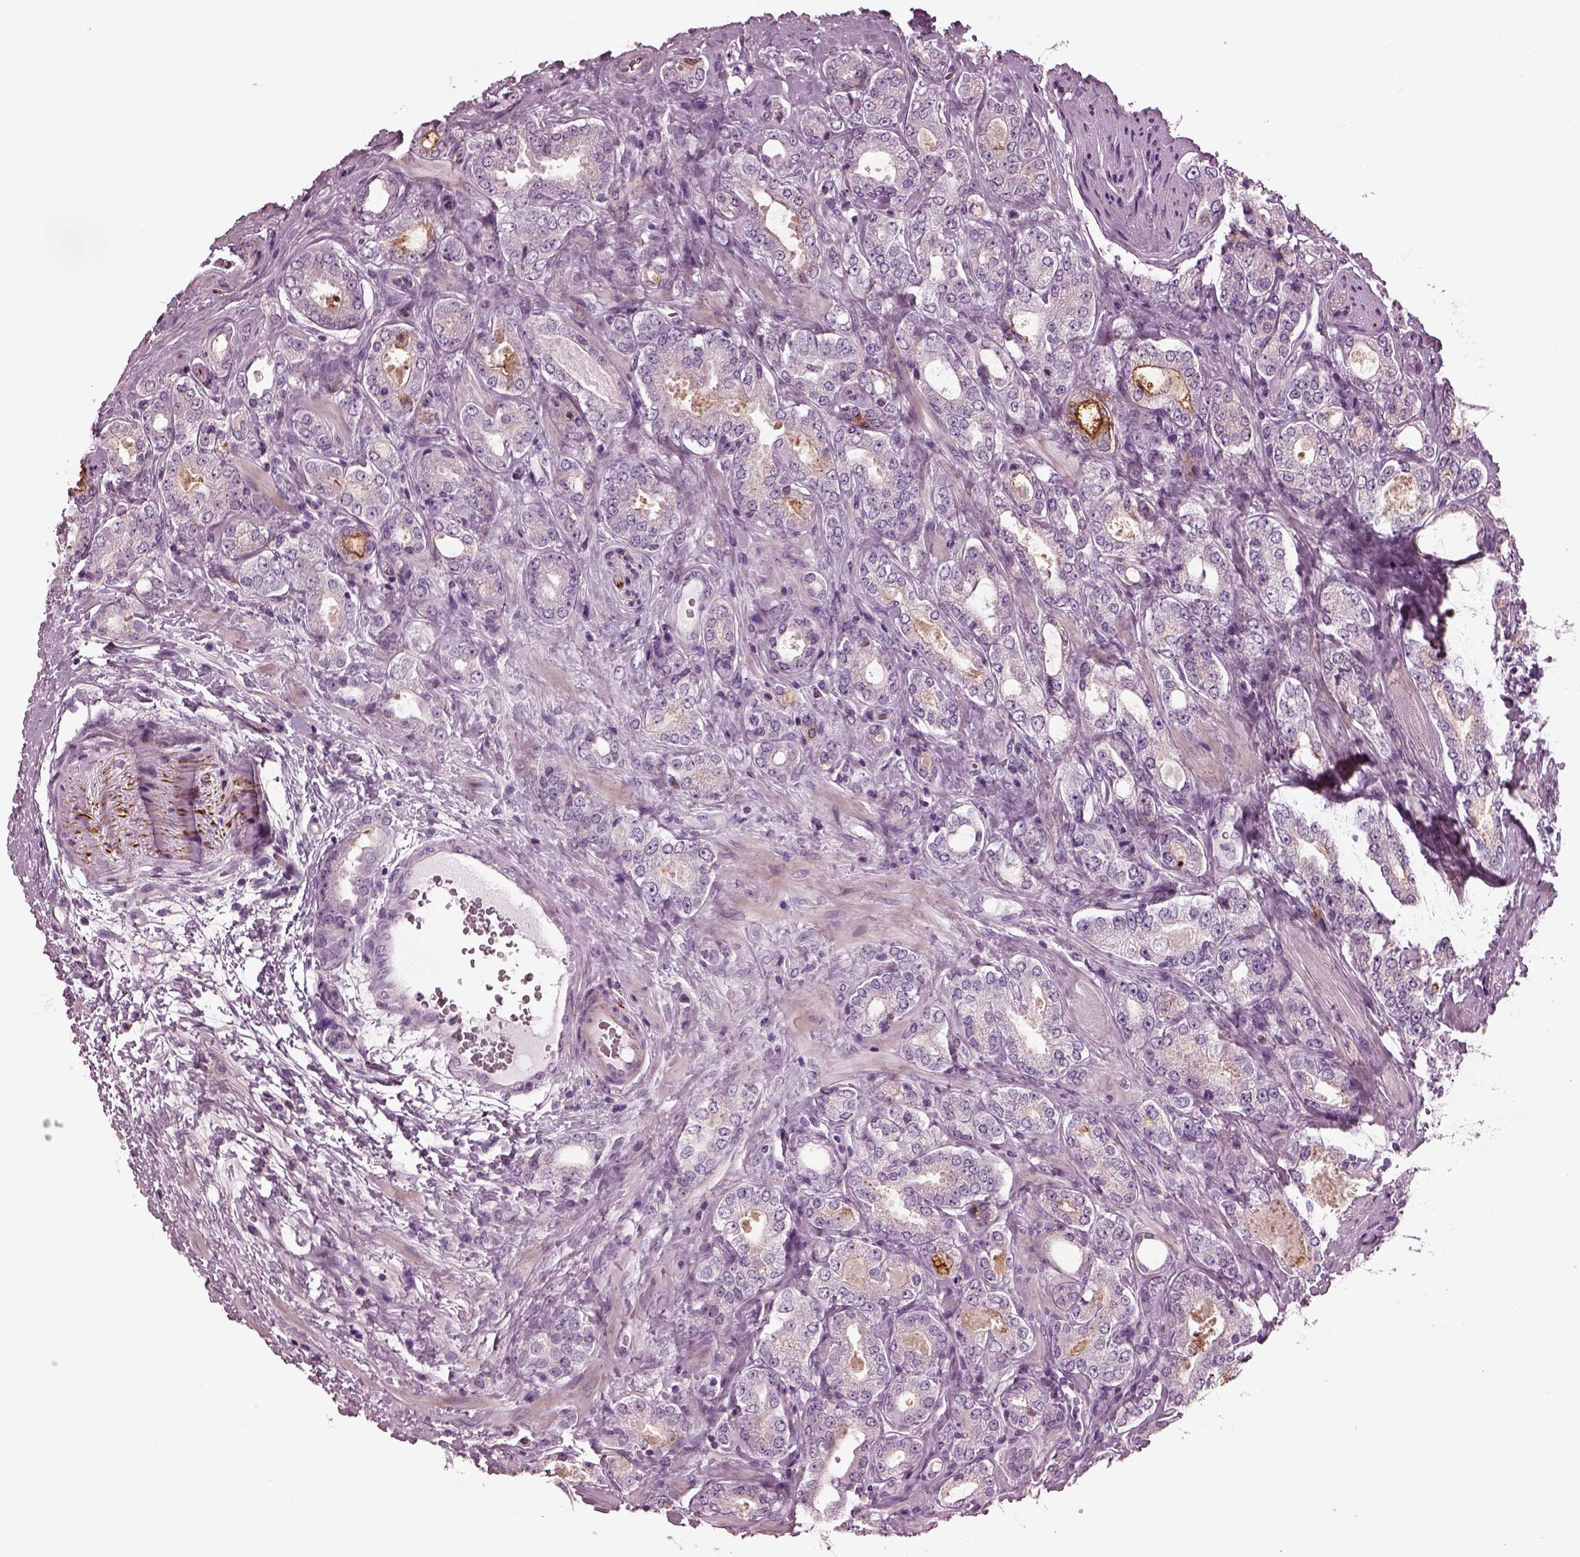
{"staining": {"intensity": "negative", "quantity": "none", "location": "none"}, "tissue": "prostate cancer", "cell_type": "Tumor cells", "image_type": "cancer", "snomed": [{"axis": "morphology", "description": "Adenocarcinoma, NOS"}, {"axis": "topography", "description": "Prostate"}], "caption": "DAB (3,3'-diaminobenzidine) immunohistochemical staining of human prostate cancer (adenocarcinoma) demonstrates no significant staining in tumor cells.", "gene": "GDF11", "patient": {"sex": "male", "age": 64}}